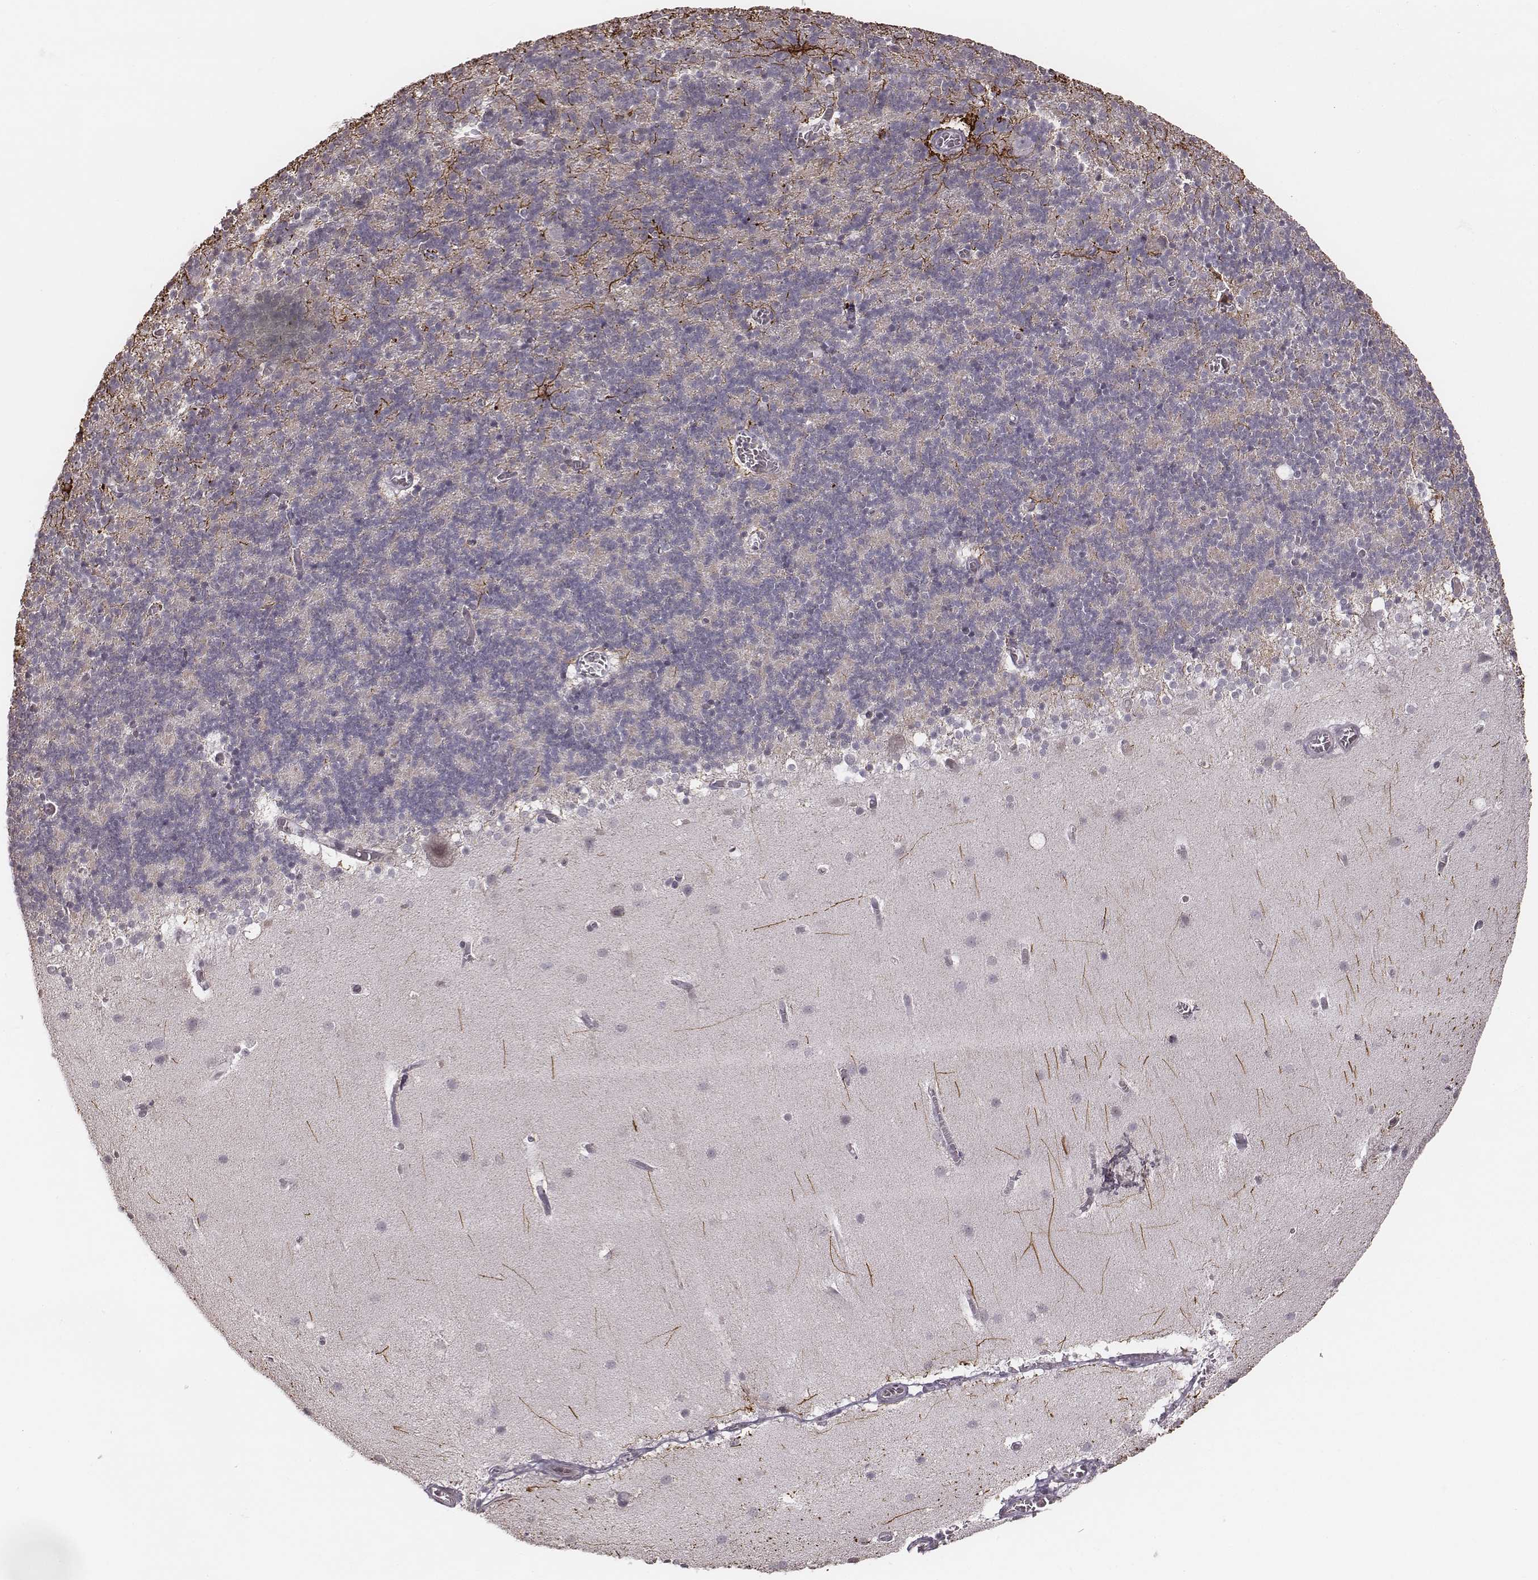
{"staining": {"intensity": "negative", "quantity": "none", "location": "none"}, "tissue": "cerebellum", "cell_type": "Cells in granular layer", "image_type": "normal", "snomed": [{"axis": "morphology", "description": "Normal tissue, NOS"}, {"axis": "topography", "description": "Cerebellum"}], "caption": "Immunohistochemistry (IHC) photomicrograph of benign cerebellum: human cerebellum stained with DAB (3,3'-diaminobenzidine) reveals no significant protein staining in cells in granular layer.", "gene": "SLC7A4", "patient": {"sex": "male", "age": 70}}